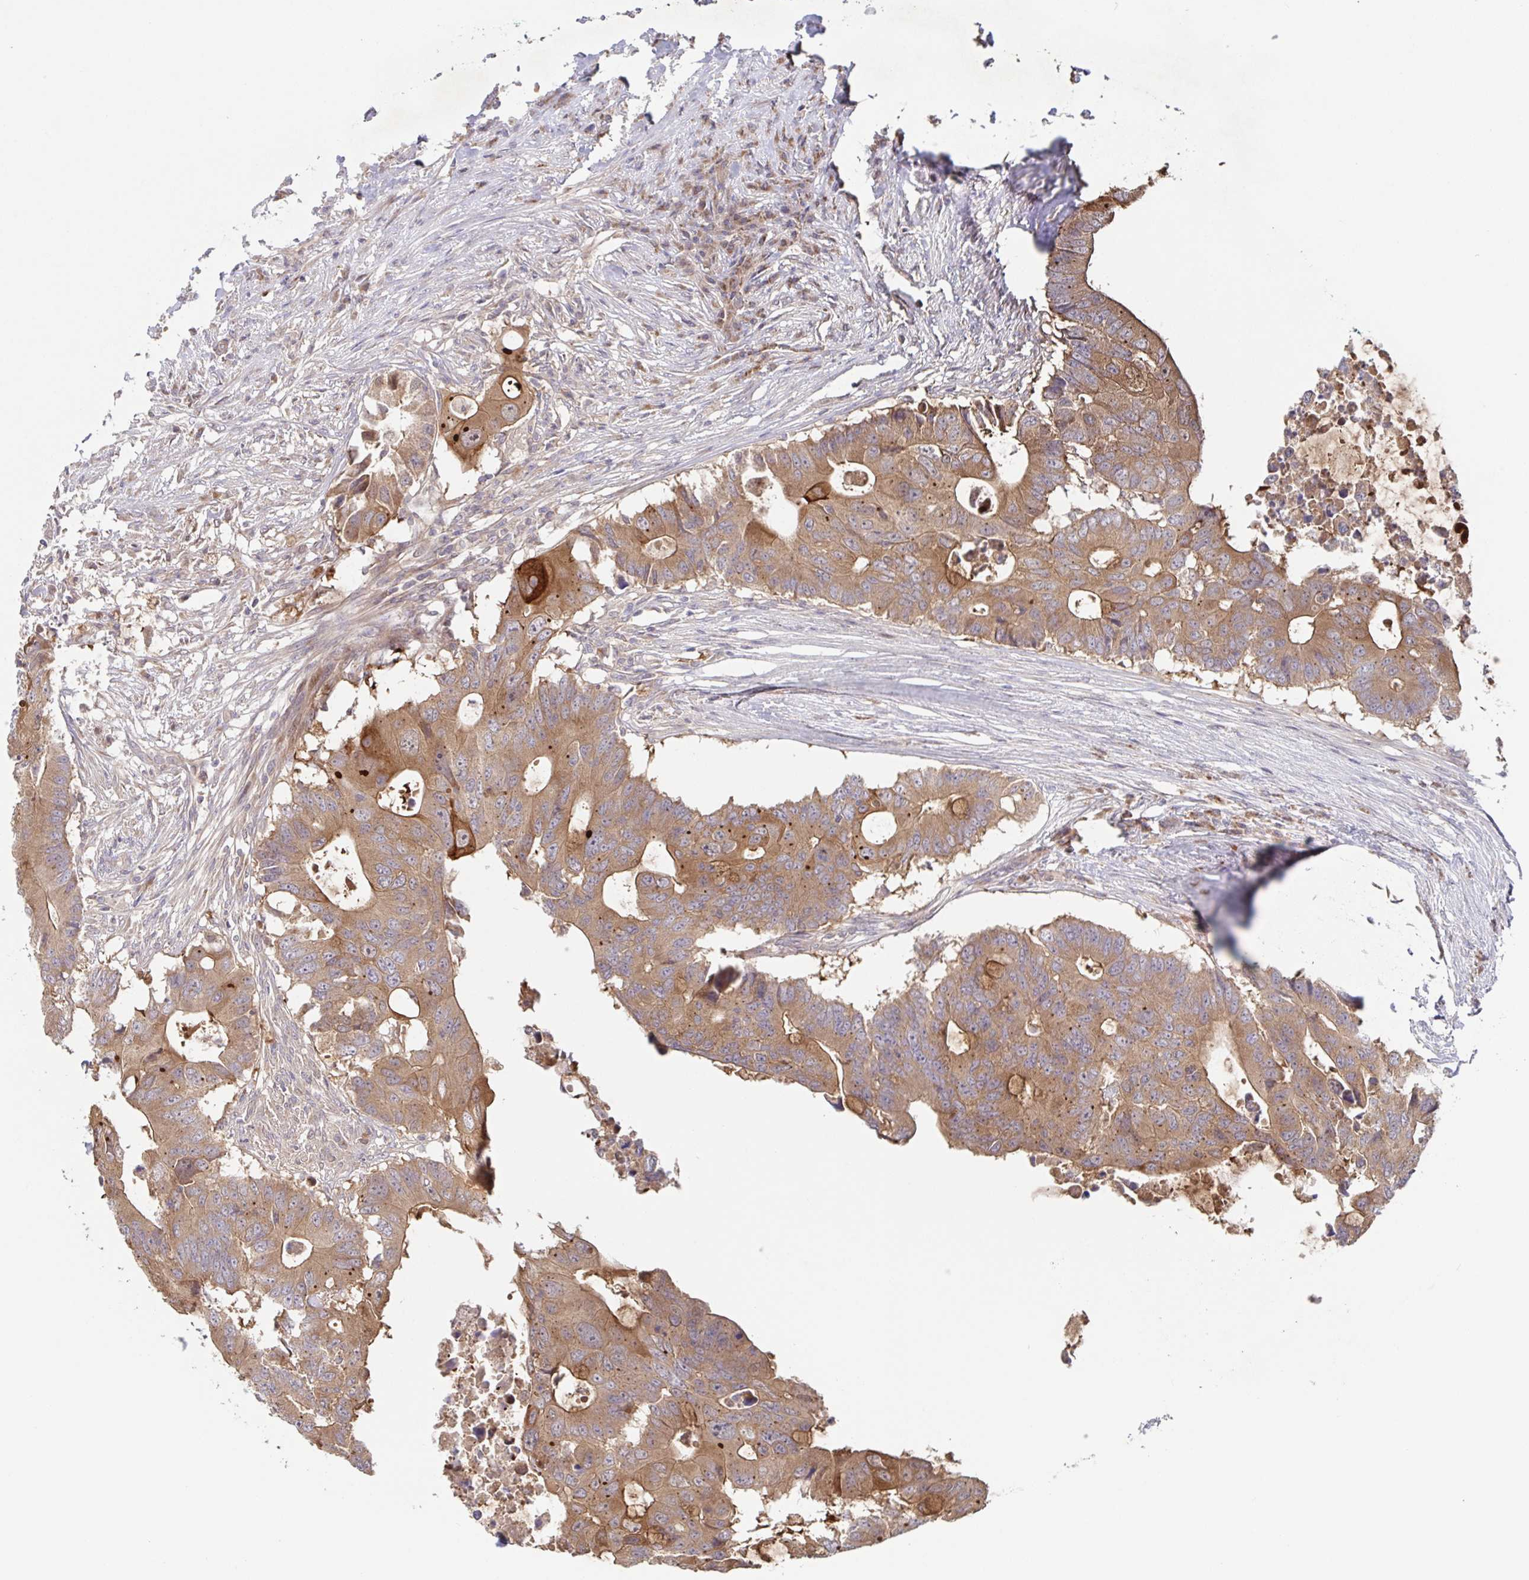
{"staining": {"intensity": "moderate", "quantity": ">75%", "location": "cytoplasmic/membranous"}, "tissue": "colorectal cancer", "cell_type": "Tumor cells", "image_type": "cancer", "snomed": [{"axis": "morphology", "description": "Adenocarcinoma, NOS"}, {"axis": "topography", "description": "Colon"}], "caption": "A photomicrograph showing moderate cytoplasmic/membranous positivity in approximately >75% of tumor cells in colorectal adenocarcinoma, as visualized by brown immunohistochemical staining.", "gene": "AACS", "patient": {"sex": "male", "age": 71}}